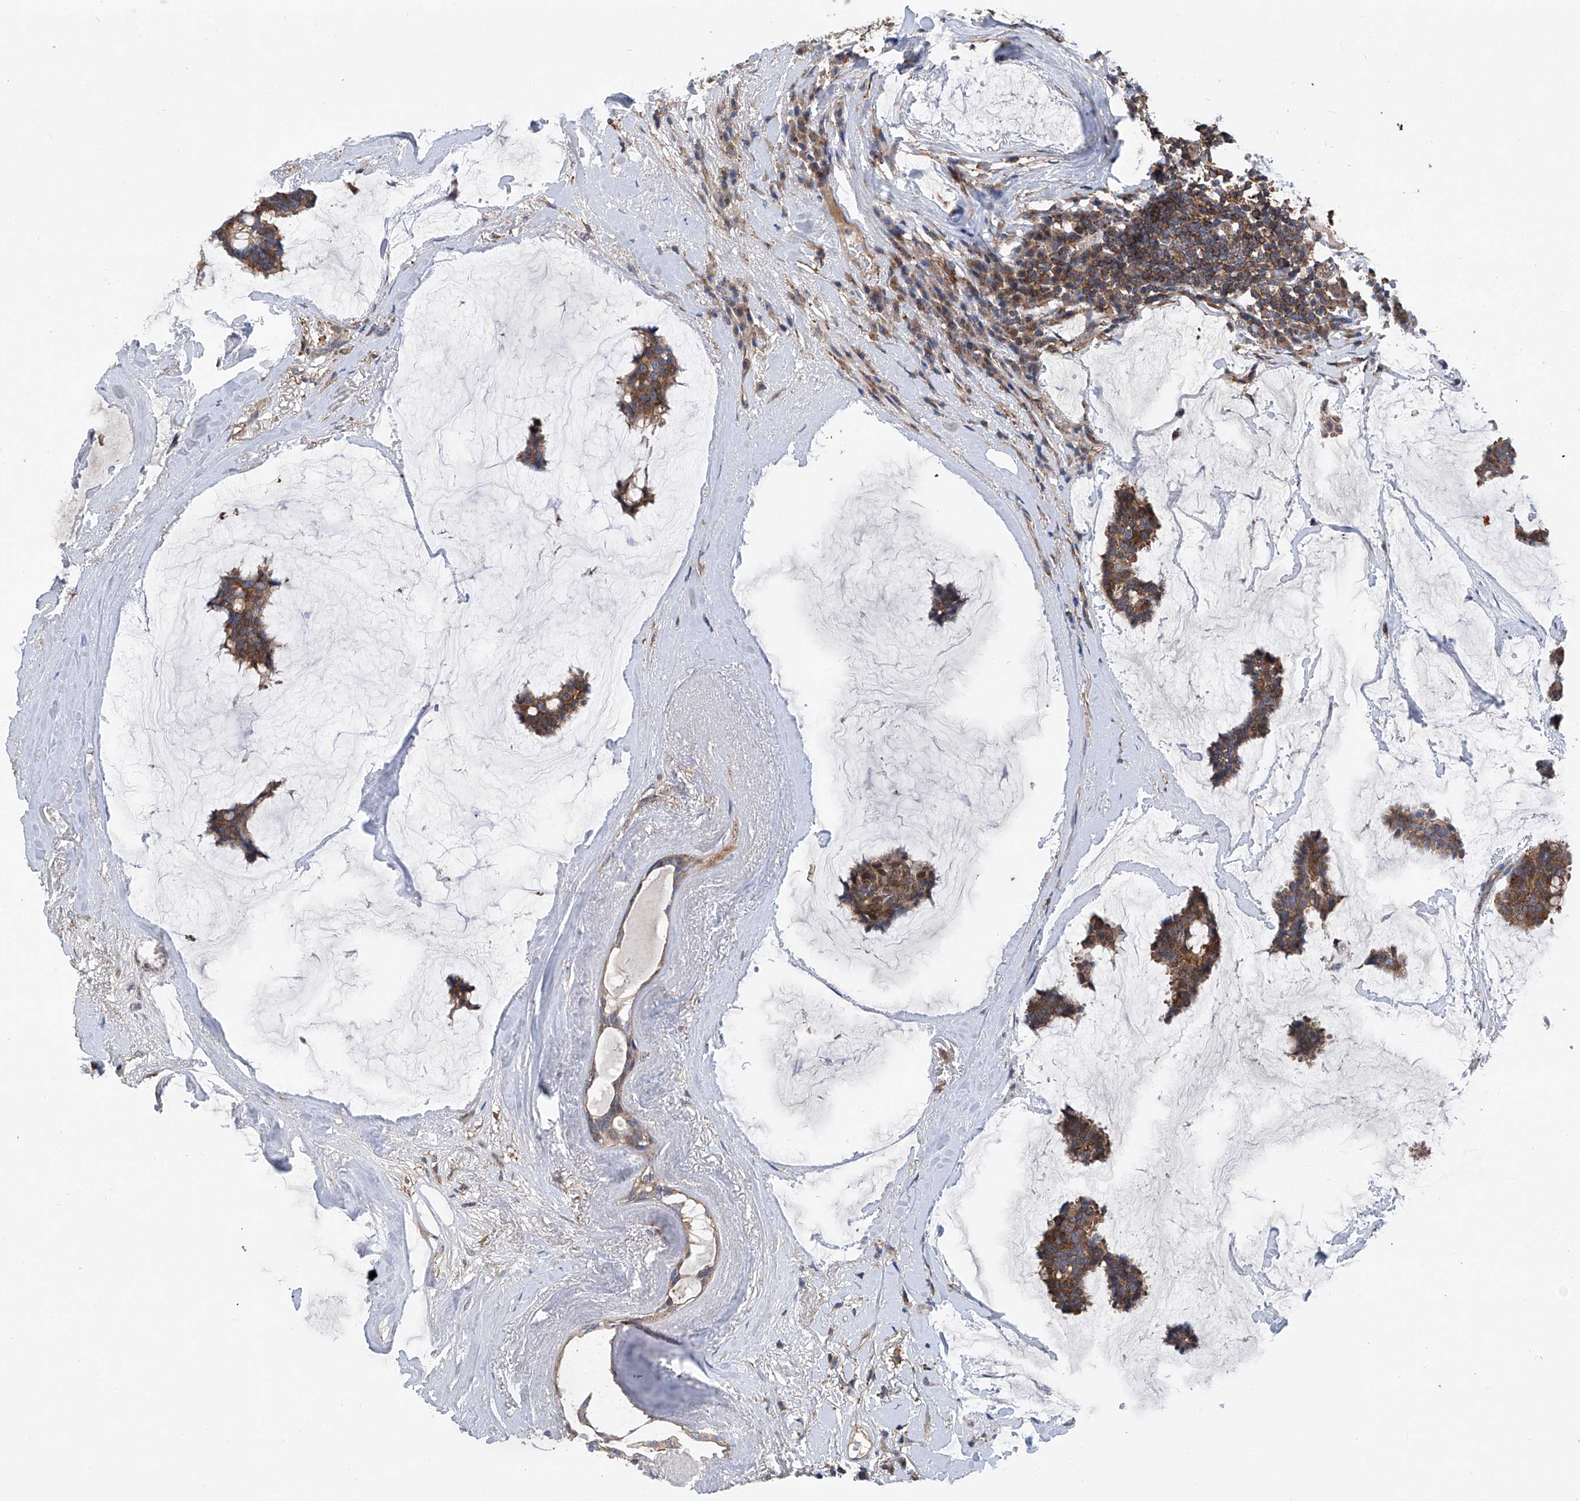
{"staining": {"intensity": "moderate", "quantity": ">75%", "location": "cytoplasmic/membranous"}, "tissue": "breast cancer", "cell_type": "Tumor cells", "image_type": "cancer", "snomed": [{"axis": "morphology", "description": "Duct carcinoma"}, {"axis": "topography", "description": "Breast"}], "caption": "Breast invasive ductal carcinoma stained with a brown dye displays moderate cytoplasmic/membranous positive positivity in about >75% of tumor cells.", "gene": "SMAP1", "patient": {"sex": "female", "age": 93}}